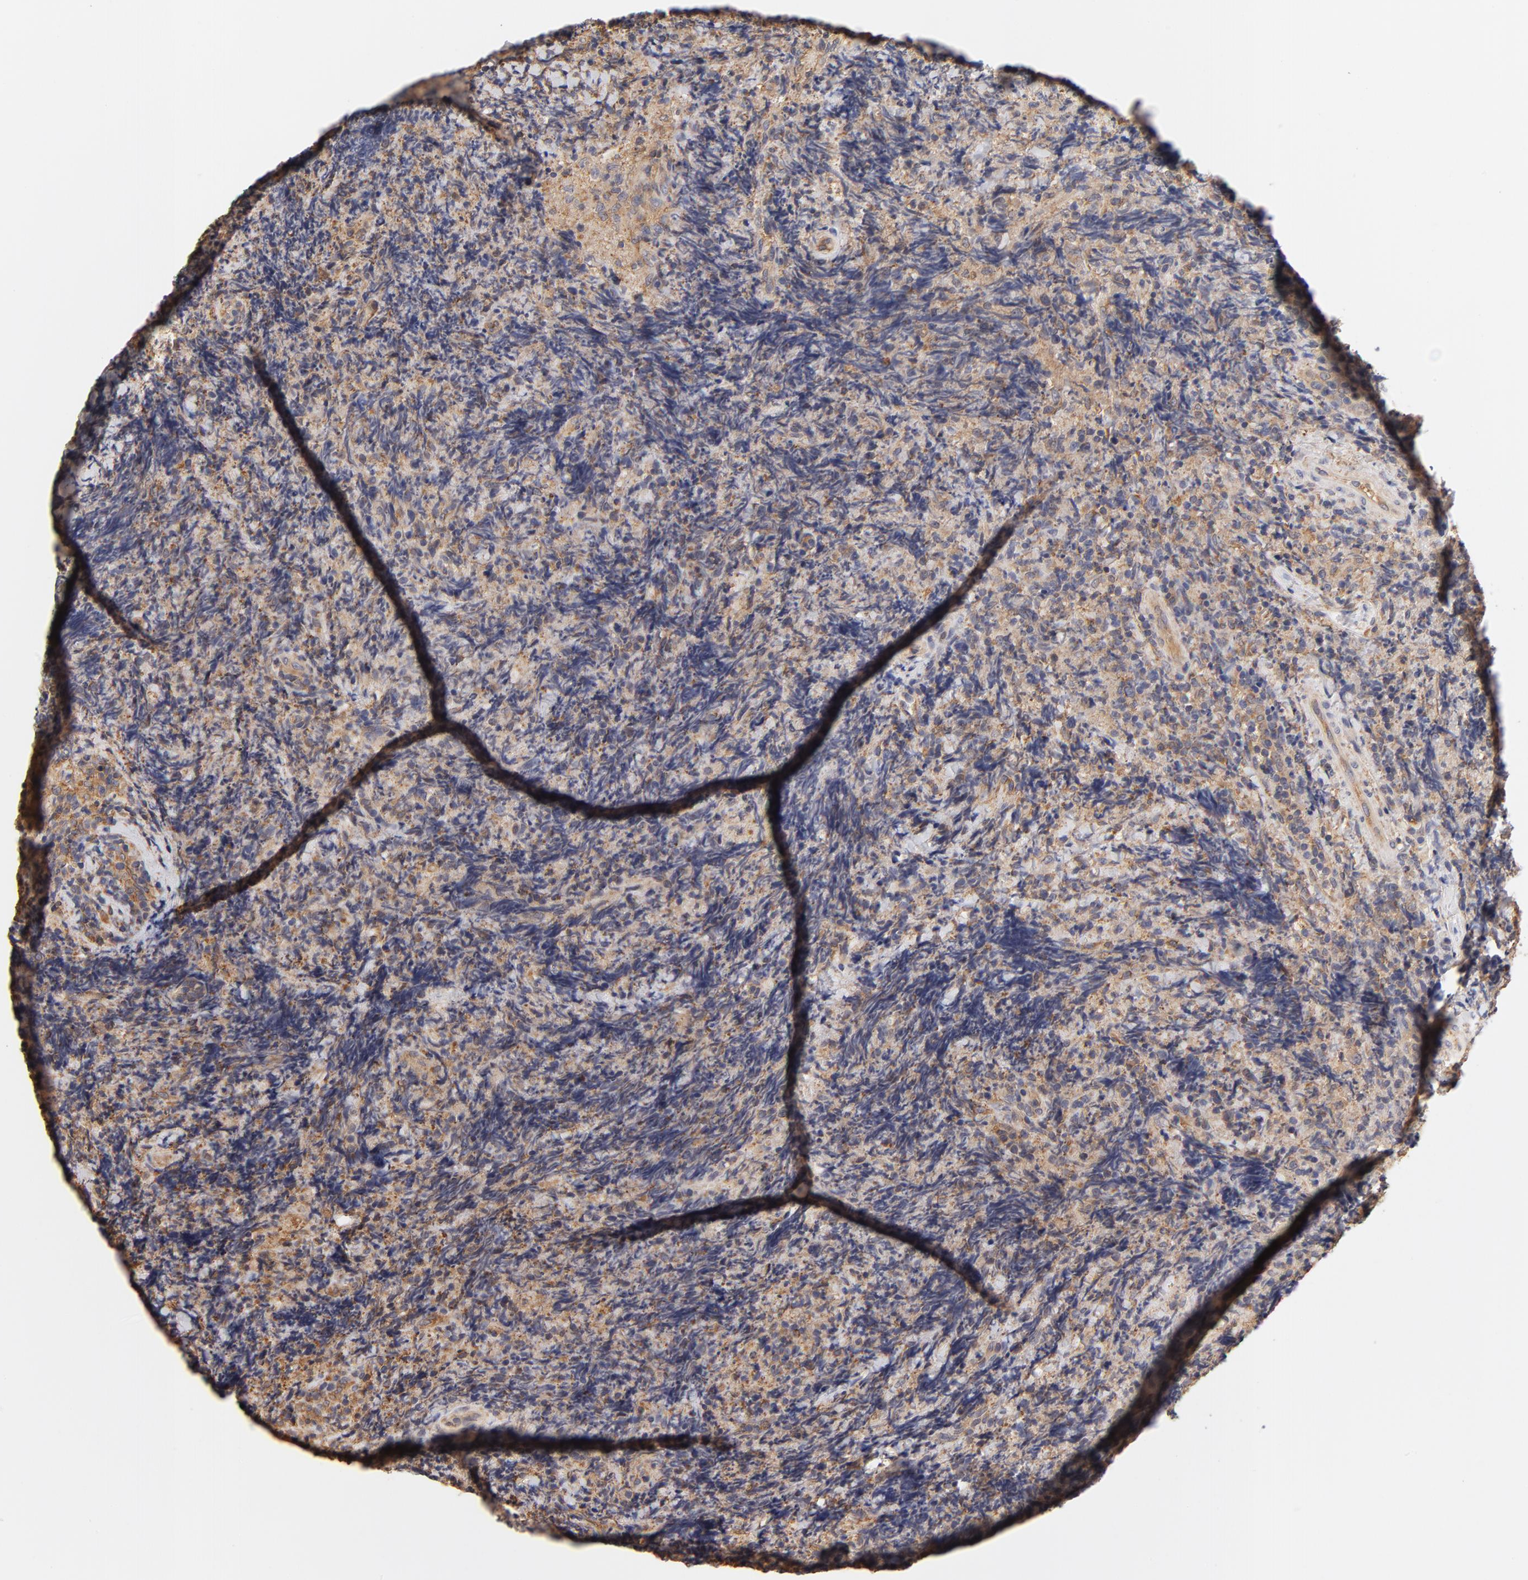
{"staining": {"intensity": "moderate", "quantity": "25%-75%", "location": "cytoplasmic/membranous"}, "tissue": "lymphoma", "cell_type": "Tumor cells", "image_type": "cancer", "snomed": [{"axis": "morphology", "description": "Malignant lymphoma, non-Hodgkin's type, High grade"}, {"axis": "topography", "description": "Tonsil"}], "caption": "Brown immunohistochemical staining in malignant lymphoma, non-Hodgkin's type (high-grade) displays moderate cytoplasmic/membranous expression in about 25%-75% of tumor cells.", "gene": "FCMR", "patient": {"sex": "female", "age": 36}}